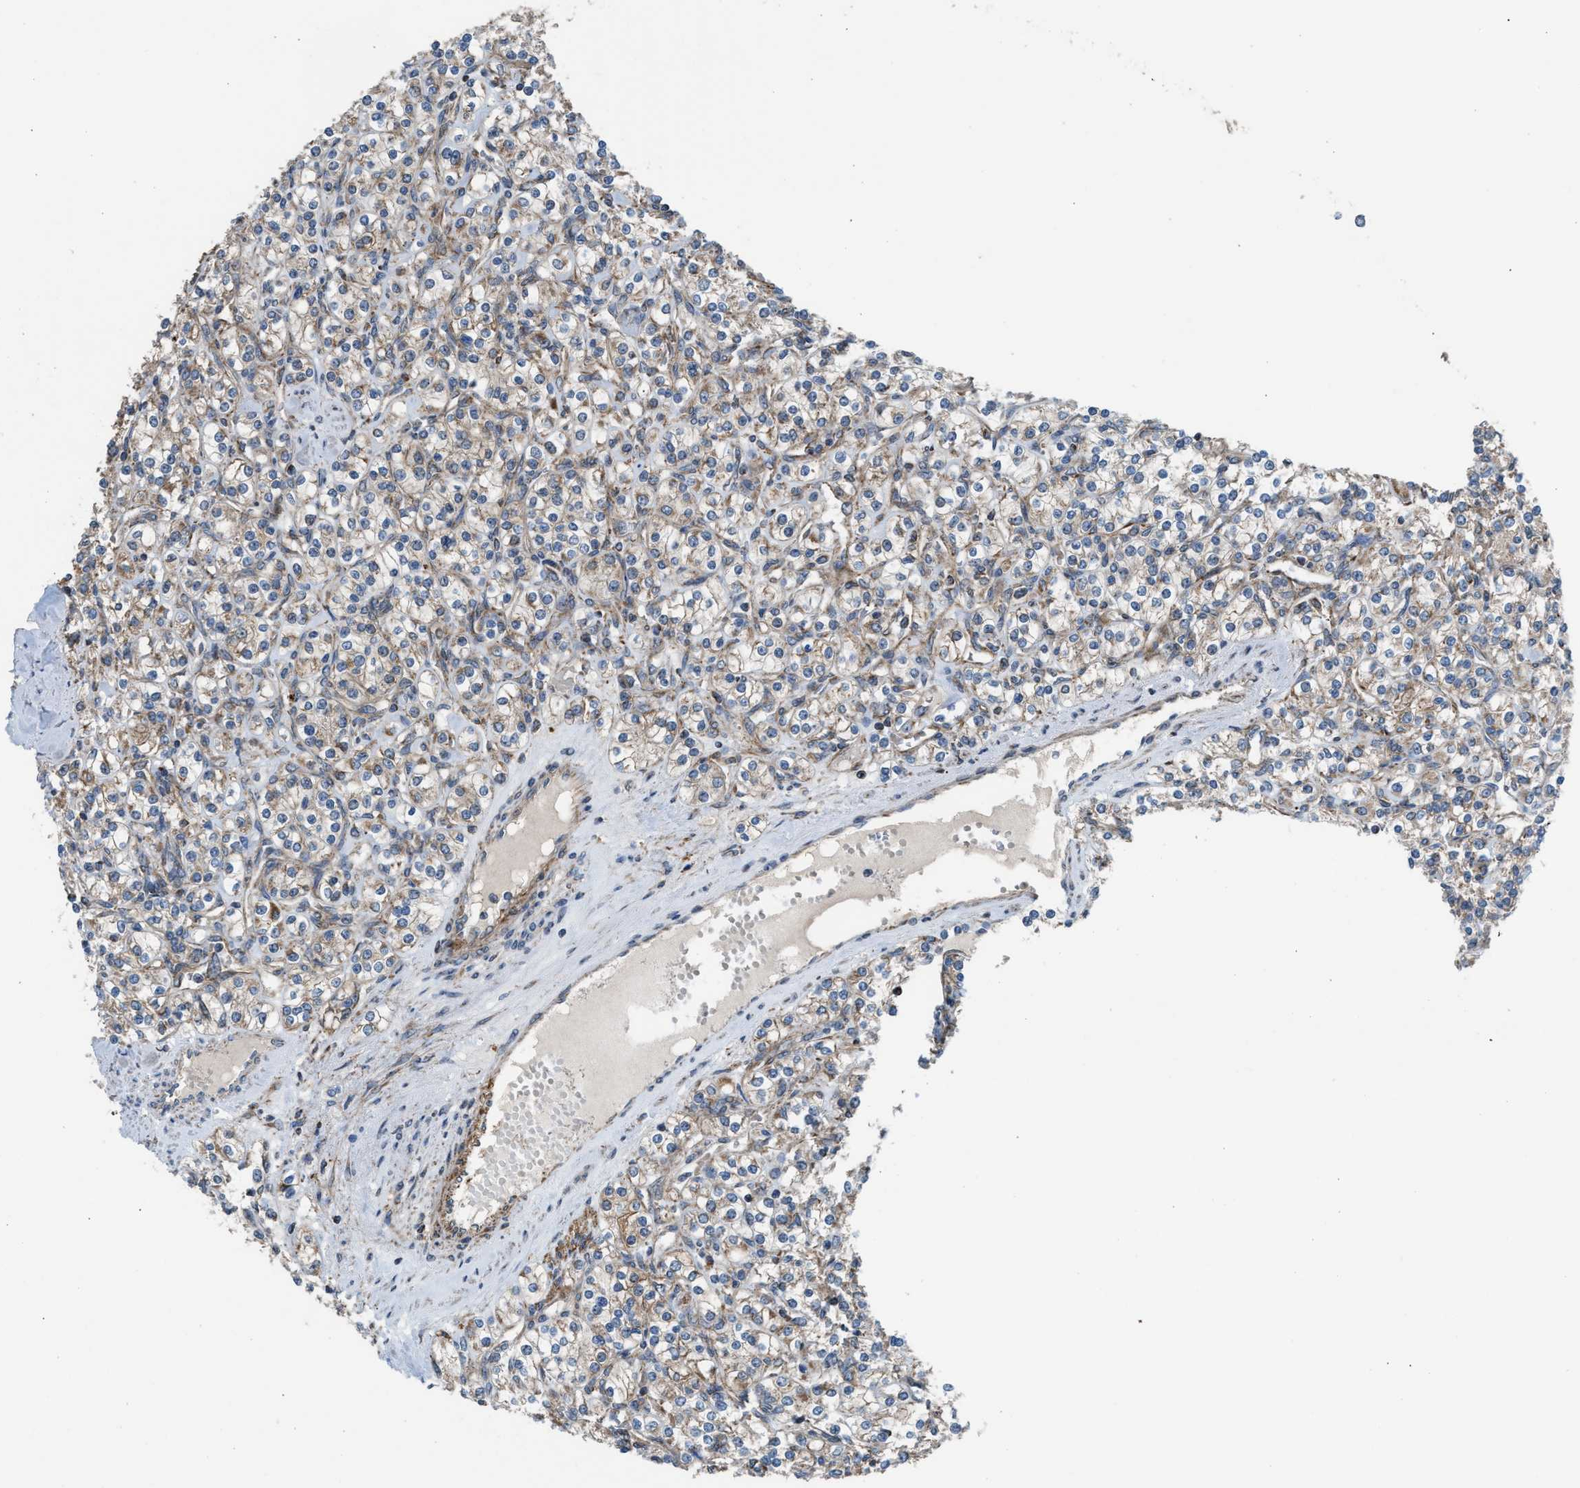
{"staining": {"intensity": "moderate", "quantity": ">75%", "location": "cytoplasmic/membranous"}, "tissue": "renal cancer", "cell_type": "Tumor cells", "image_type": "cancer", "snomed": [{"axis": "morphology", "description": "Adenocarcinoma, NOS"}, {"axis": "topography", "description": "Kidney"}], "caption": "This image exhibits immunohistochemistry (IHC) staining of human renal cancer, with medium moderate cytoplasmic/membranous positivity in about >75% of tumor cells.", "gene": "SLC10A3", "patient": {"sex": "male", "age": 77}}